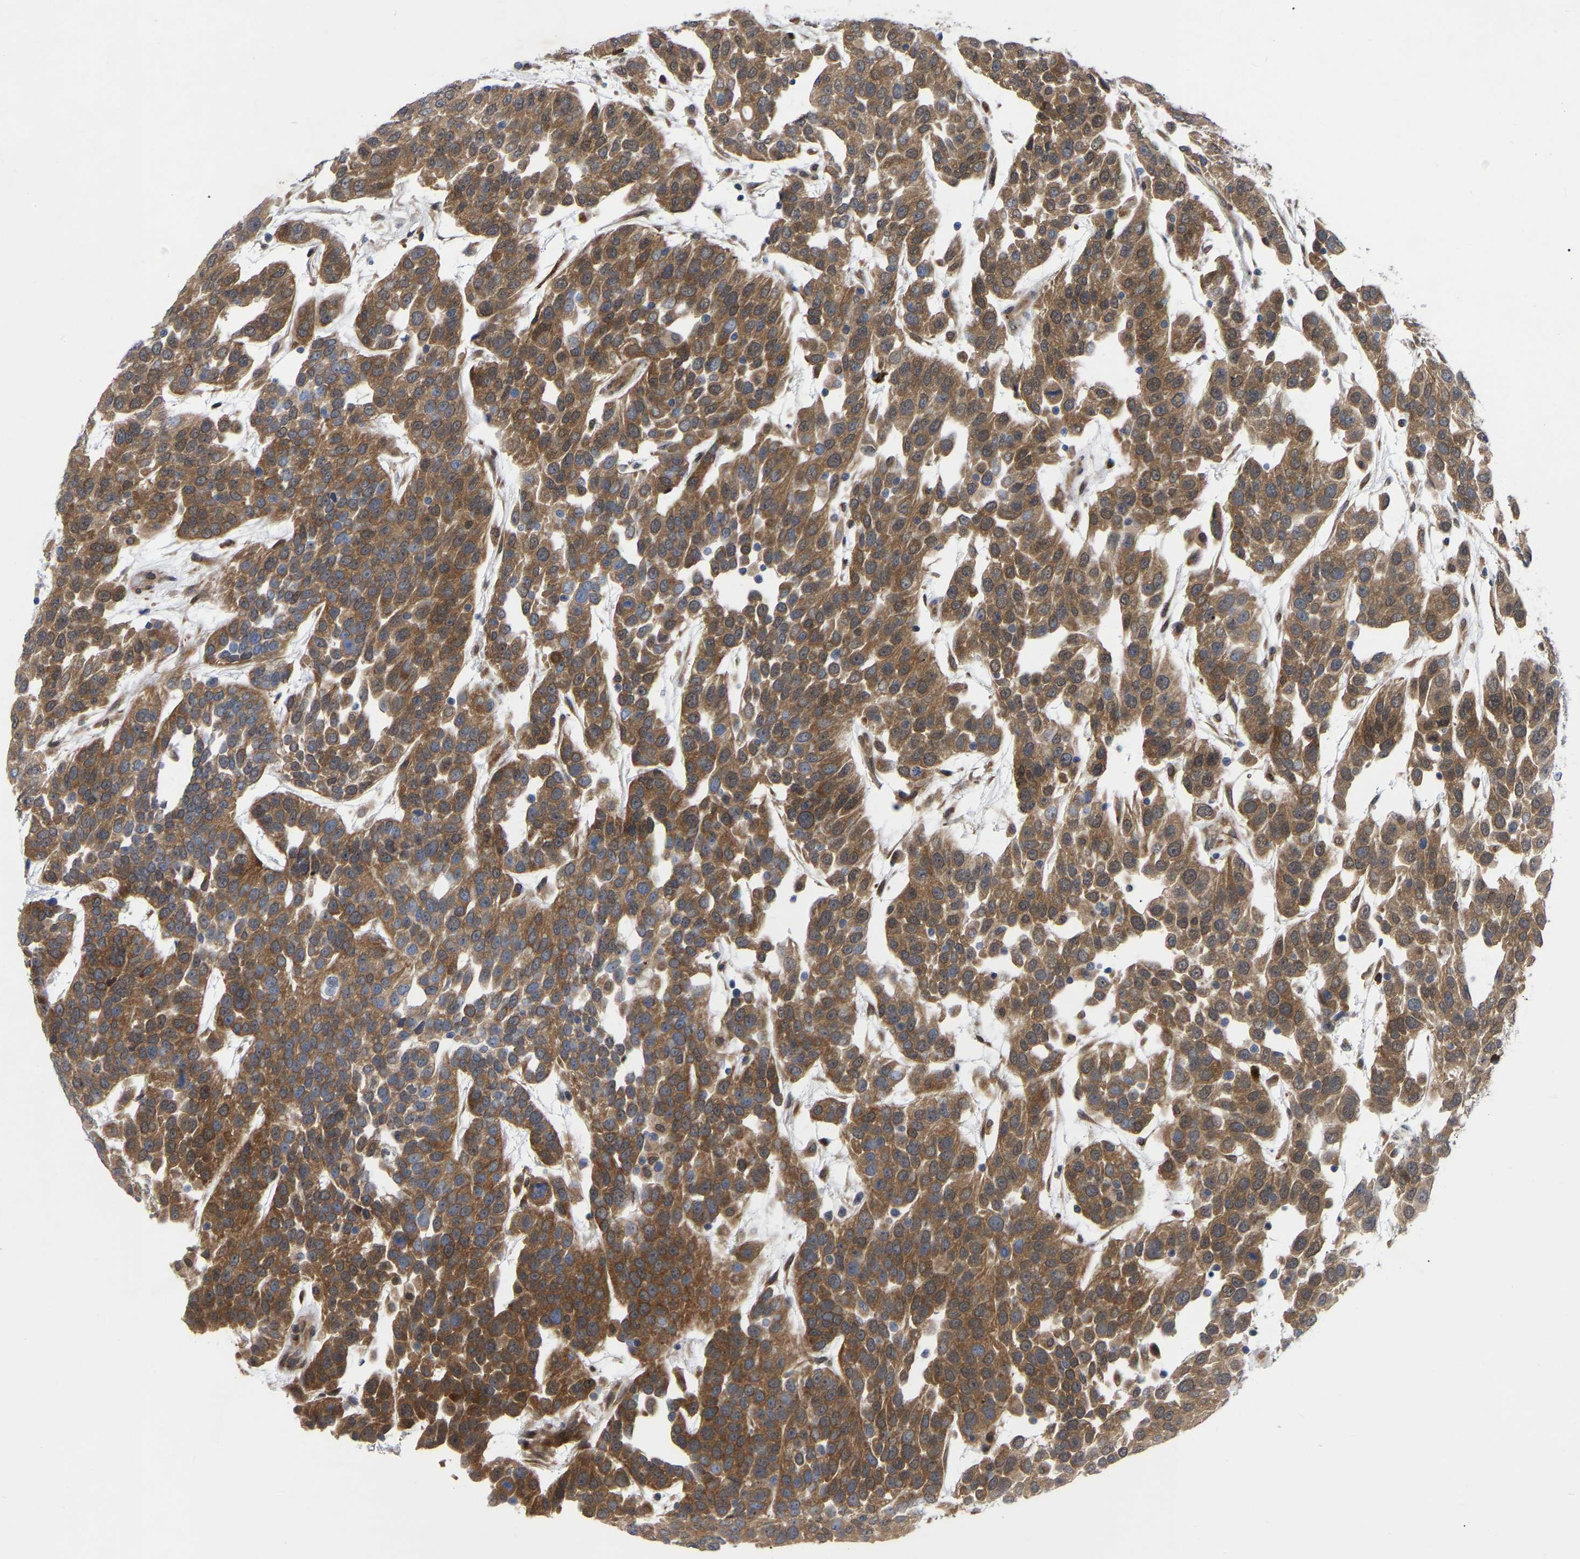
{"staining": {"intensity": "strong", "quantity": ">75%", "location": "cytoplasmic/membranous"}, "tissue": "urothelial cancer", "cell_type": "Tumor cells", "image_type": "cancer", "snomed": [{"axis": "morphology", "description": "Urothelial carcinoma, High grade"}, {"axis": "topography", "description": "Urinary bladder"}], "caption": "Immunohistochemical staining of human urothelial cancer exhibits high levels of strong cytoplasmic/membranous protein expression in approximately >75% of tumor cells. The staining was performed using DAB (3,3'-diaminobenzidine) to visualize the protein expression in brown, while the nuclei were stained in blue with hematoxylin (Magnification: 20x).", "gene": "UBE4B", "patient": {"sex": "female", "age": 80}}